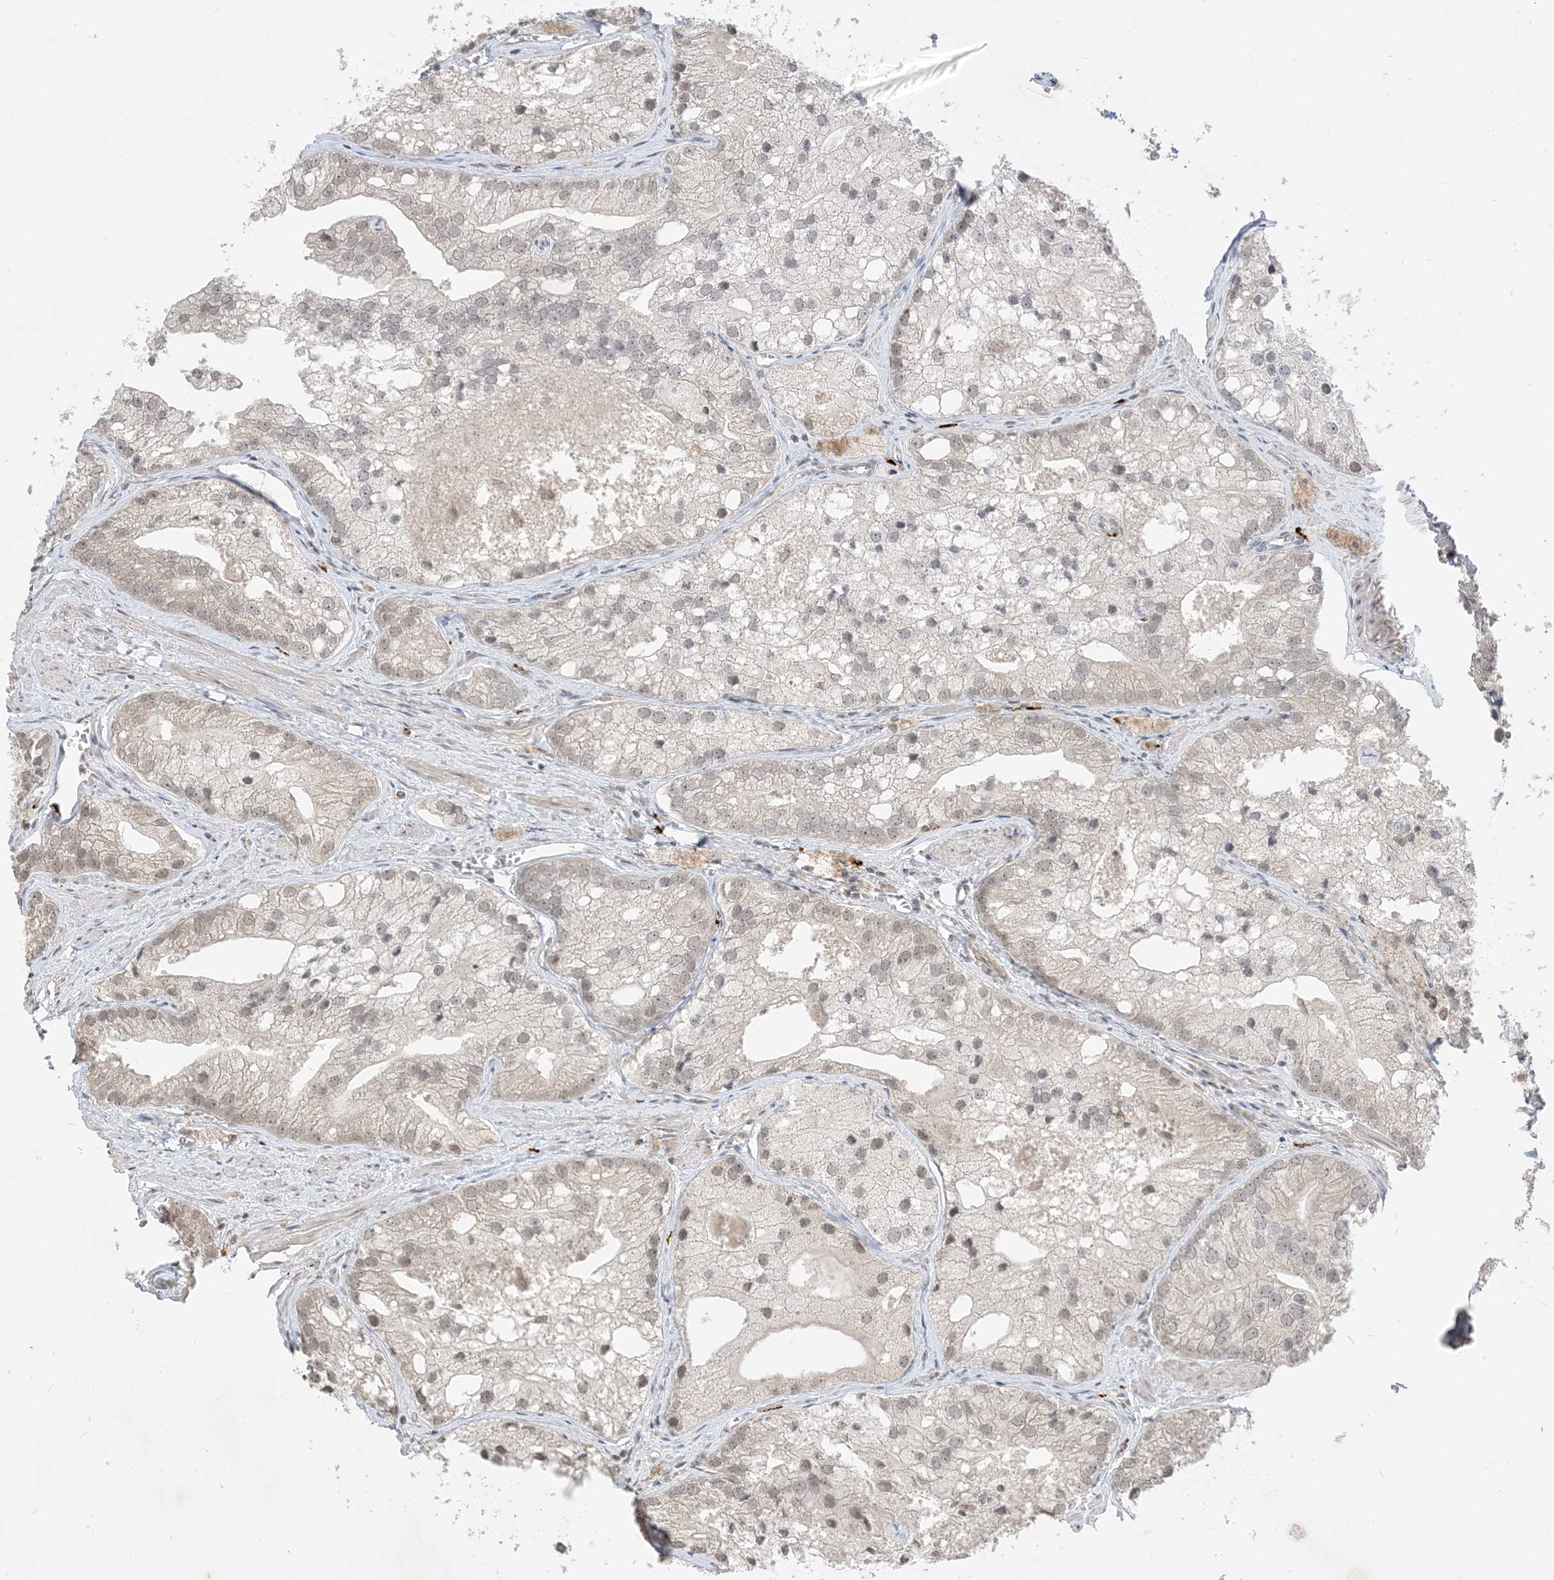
{"staining": {"intensity": "weak", "quantity": "<25%", "location": "nuclear"}, "tissue": "prostate cancer", "cell_type": "Tumor cells", "image_type": "cancer", "snomed": [{"axis": "morphology", "description": "Adenocarcinoma, Low grade"}, {"axis": "topography", "description": "Prostate"}], "caption": "Low-grade adenocarcinoma (prostate) was stained to show a protein in brown. There is no significant expression in tumor cells.", "gene": "RANBP9", "patient": {"sex": "male", "age": 69}}